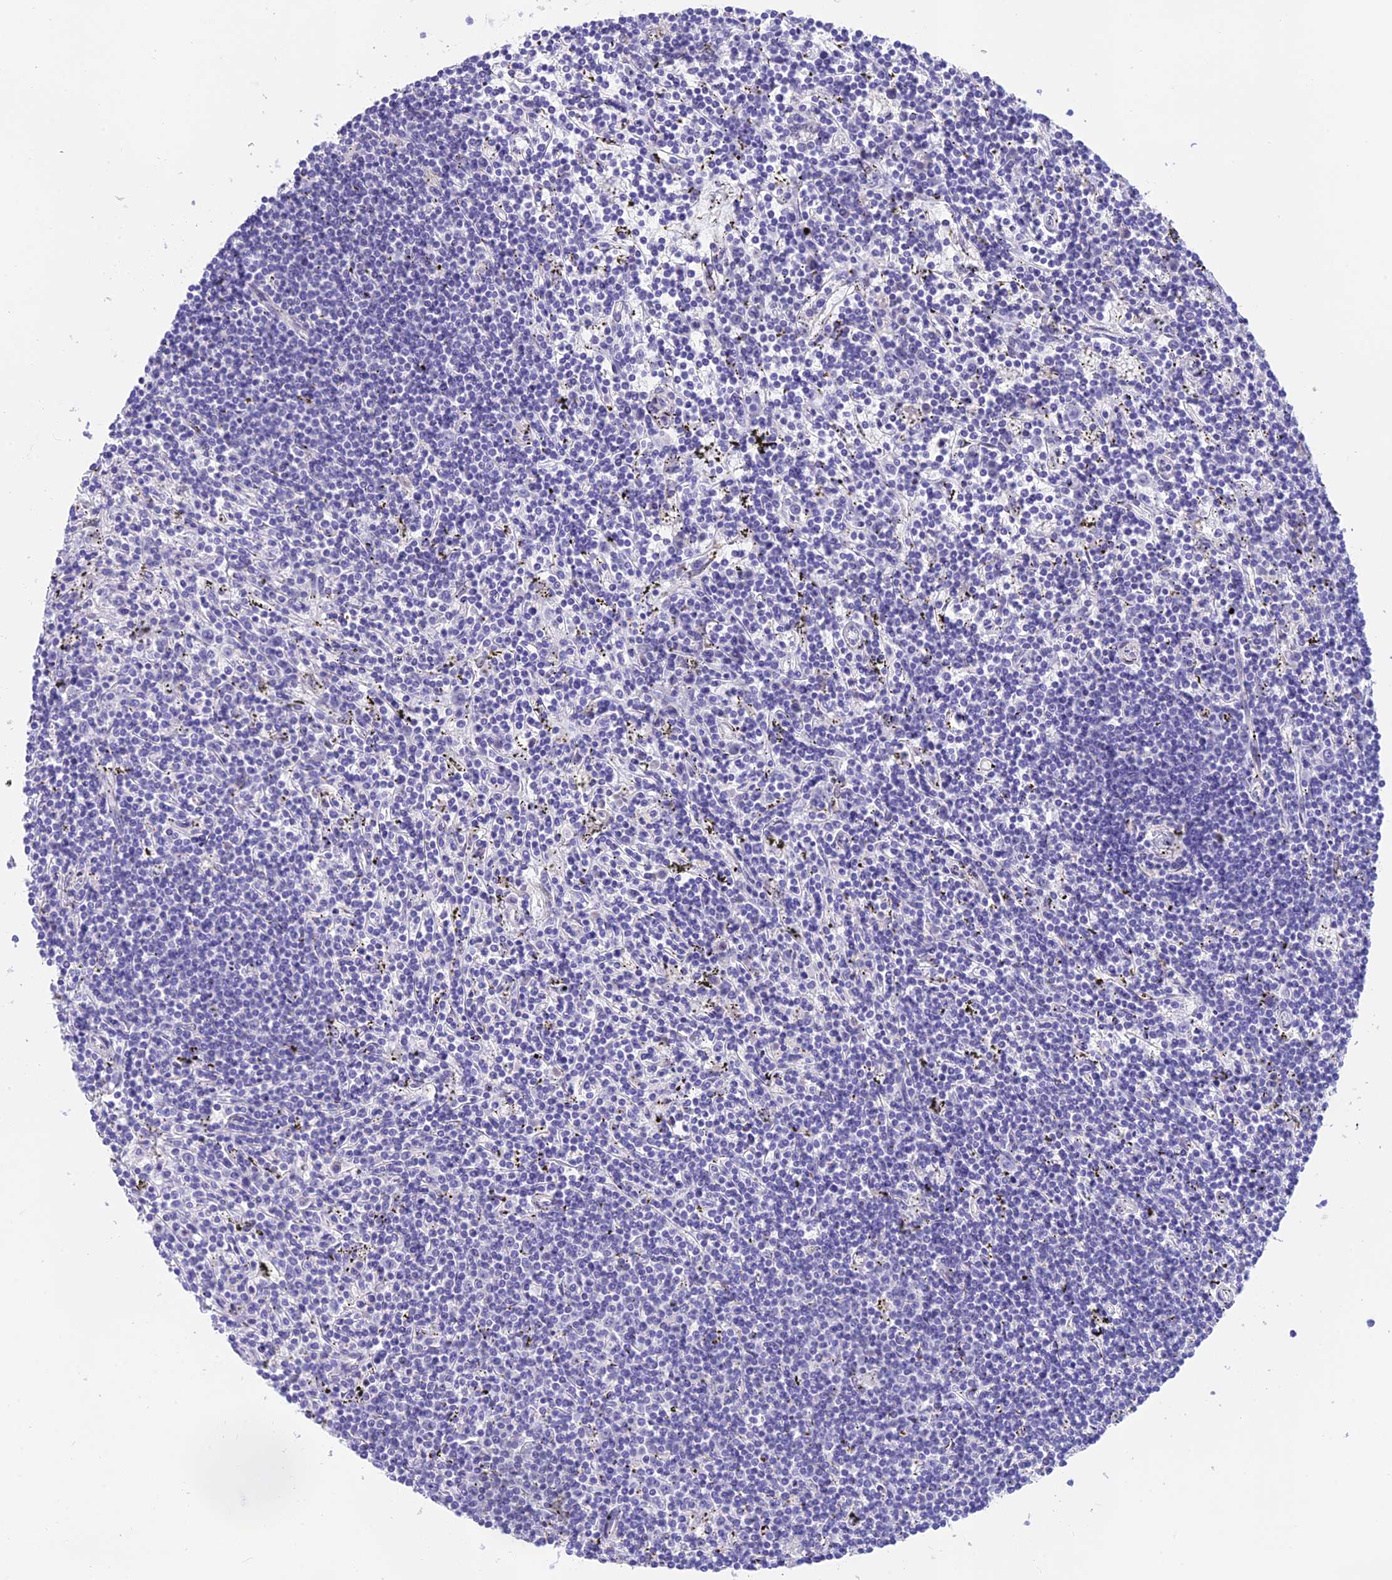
{"staining": {"intensity": "negative", "quantity": "none", "location": "none"}, "tissue": "lymphoma", "cell_type": "Tumor cells", "image_type": "cancer", "snomed": [{"axis": "morphology", "description": "Malignant lymphoma, non-Hodgkin's type, Low grade"}, {"axis": "topography", "description": "Spleen"}], "caption": "This is an immunohistochemistry histopathology image of malignant lymphoma, non-Hodgkin's type (low-grade). There is no expression in tumor cells.", "gene": "C17orf67", "patient": {"sex": "male", "age": 76}}